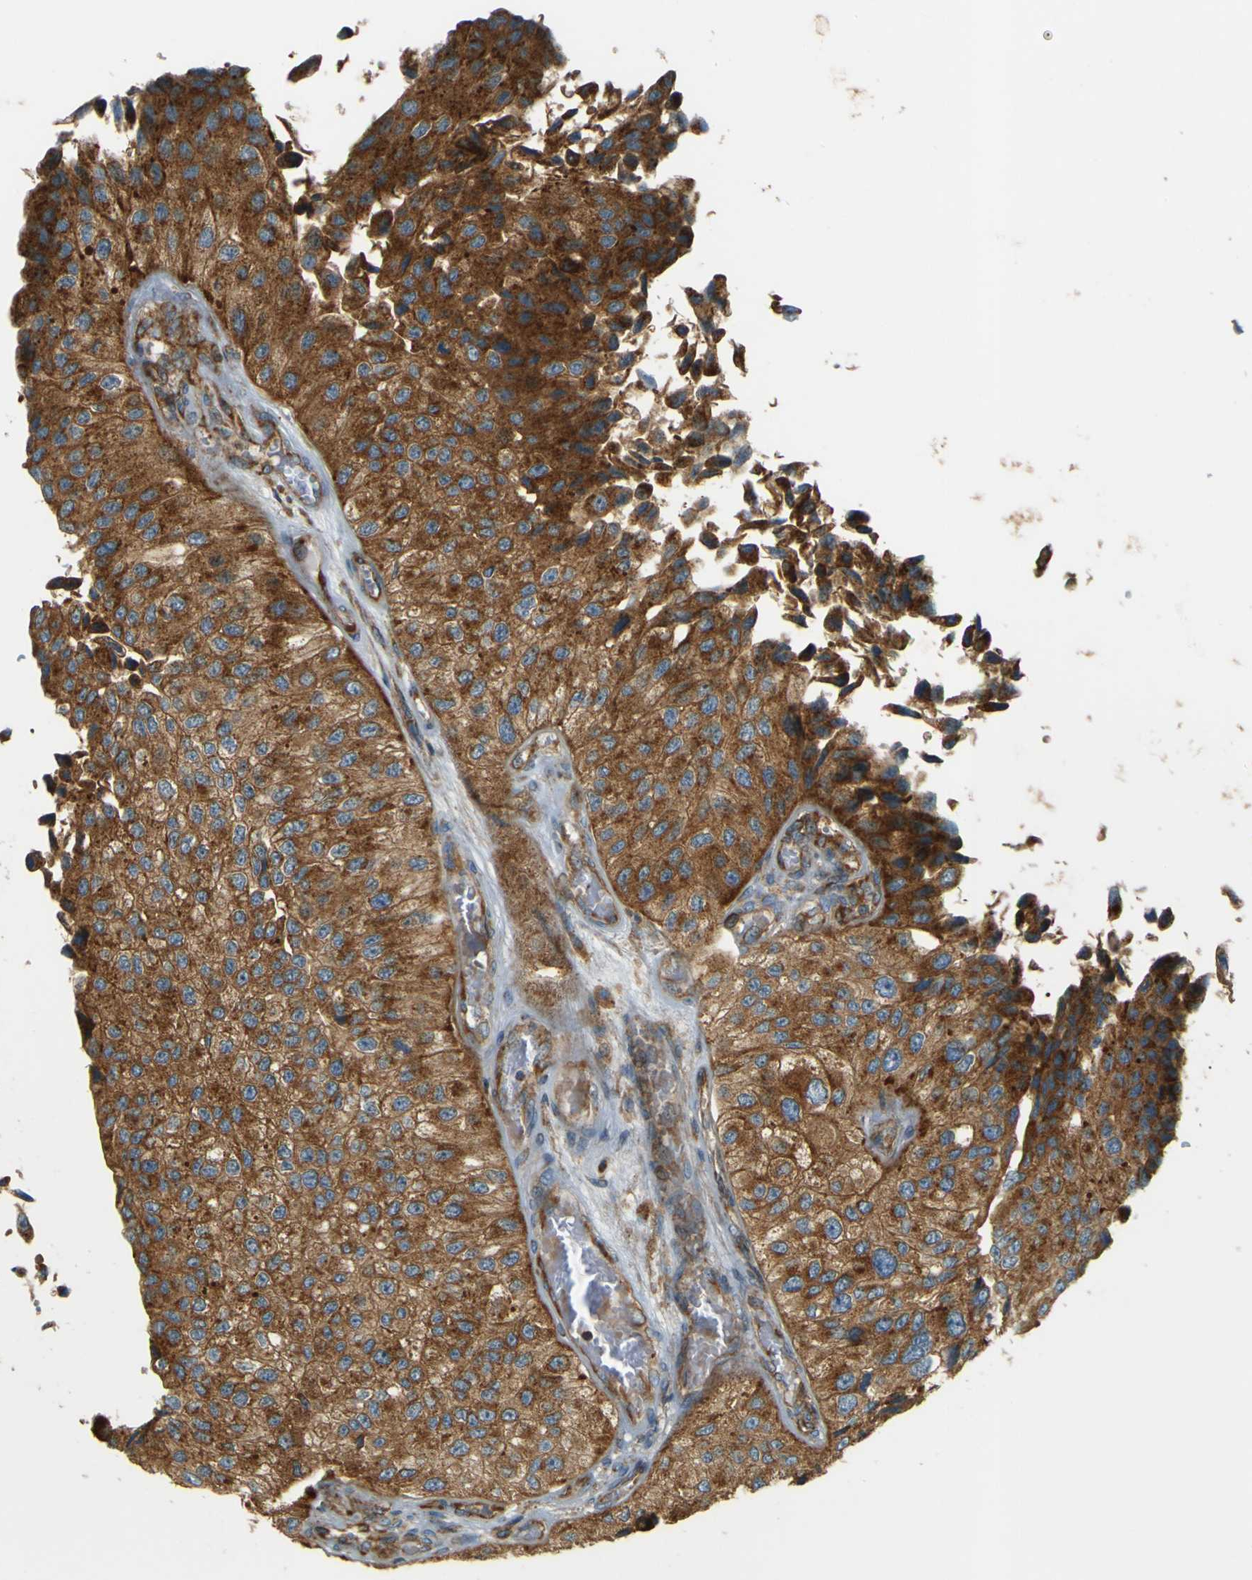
{"staining": {"intensity": "strong", "quantity": ">75%", "location": "cytoplasmic/membranous"}, "tissue": "urothelial cancer", "cell_type": "Tumor cells", "image_type": "cancer", "snomed": [{"axis": "morphology", "description": "Urothelial carcinoma, High grade"}, {"axis": "topography", "description": "Kidney"}, {"axis": "topography", "description": "Urinary bladder"}], "caption": "Immunohistochemical staining of human urothelial cancer demonstrates strong cytoplasmic/membranous protein positivity in about >75% of tumor cells. The protein is stained brown, and the nuclei are stained in blue (DAB (3,3'-diaminobenzidine) IHC with brightfield microscopy, high magnification).", "gene": "DNAJC5", "patient": {"sex": "male", "age": 77}}